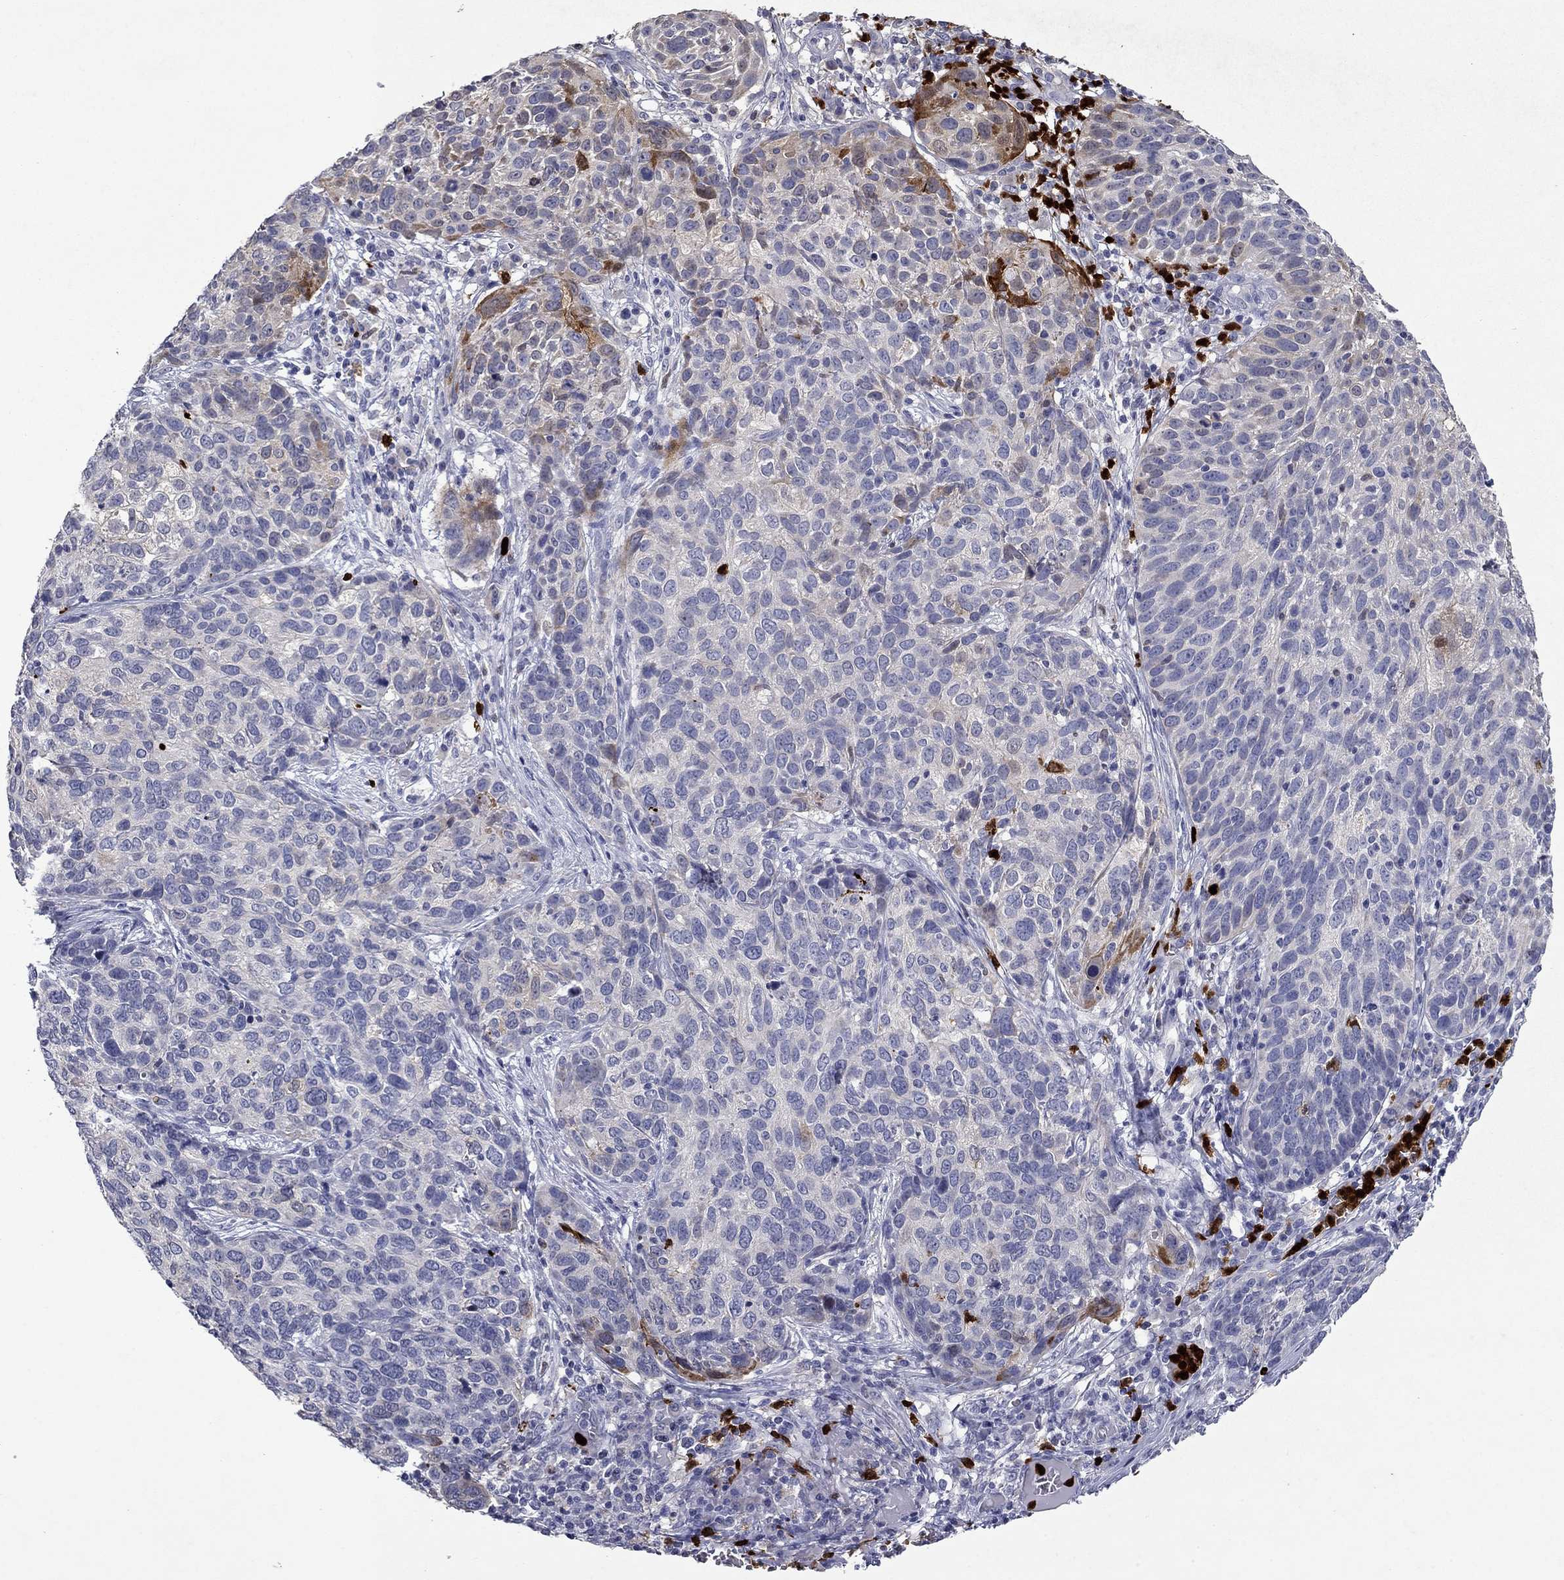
{"staining": {"intensity": "moderate", "quantity": "<25%", "location": "cytoplasmic/membranous"}, "tissue": "skin cancer", "cell_type": "Tumor cells", "image_type": "cancer", "snomed": [{"axis": "morphology", "description": "Squamous cell carcinoma, NOS"}, {"axis": "topography", "description": "Skin"}], "caption": "Immunohistochemistry (IHC) image of neoplastic tissue: skin cancer (squamous cell carcinoma) stained using immunohistochemistry (IHC) exhibits low levels of moderate protein expression localized specifically in the cytoplasmic/membranous of tumor cells, appearing as a cytoplasmic/membranous brown color.", "gene": "IRF5", "patient": {"sex": "male", "age": 92}}